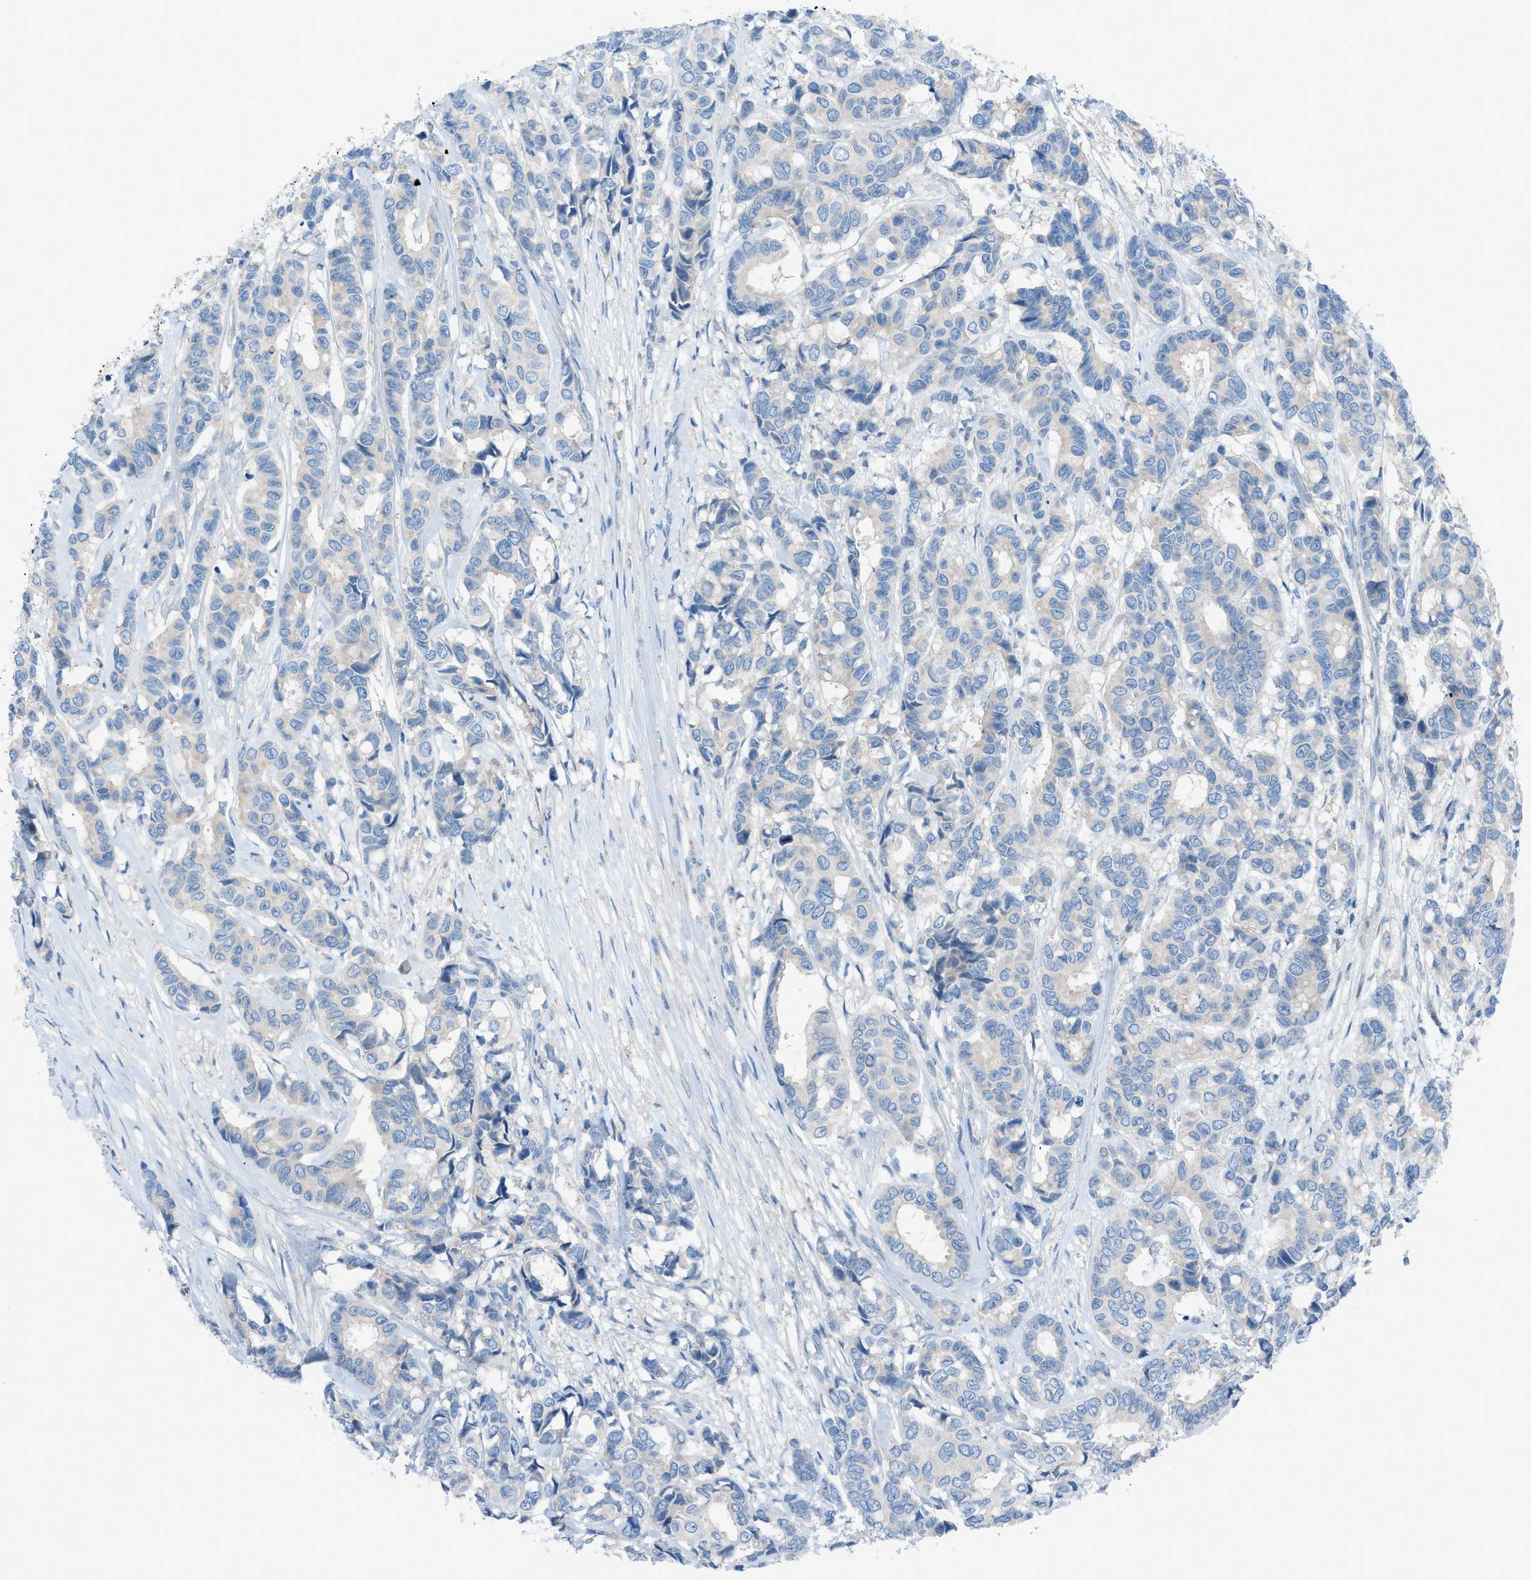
{"staining": {"intensity": "negative", "quantity": "none", "location": "none"}, "tissue": "breast cancer", "cell_type": "Tumor cells", "image_type": "cancer", "snomed": [{"axis": "morphology", "description": "Duct carcinoma"}, {"axis": "topography", "description": "Breast"}], "caption": "Immunohistochemistry histopathology image of neoplastic tissue: human breast cancer (intraductal carcinoma) stained with DAB (3,3'-diaminobenzidine) demonstrates no significant protein positivity in tumor cells. (Immunohistochemistry (ihc), brightfield microscopy, high magnification).", "gene": "C5AR2", "patient": {"sex": "female", "age": 87}}